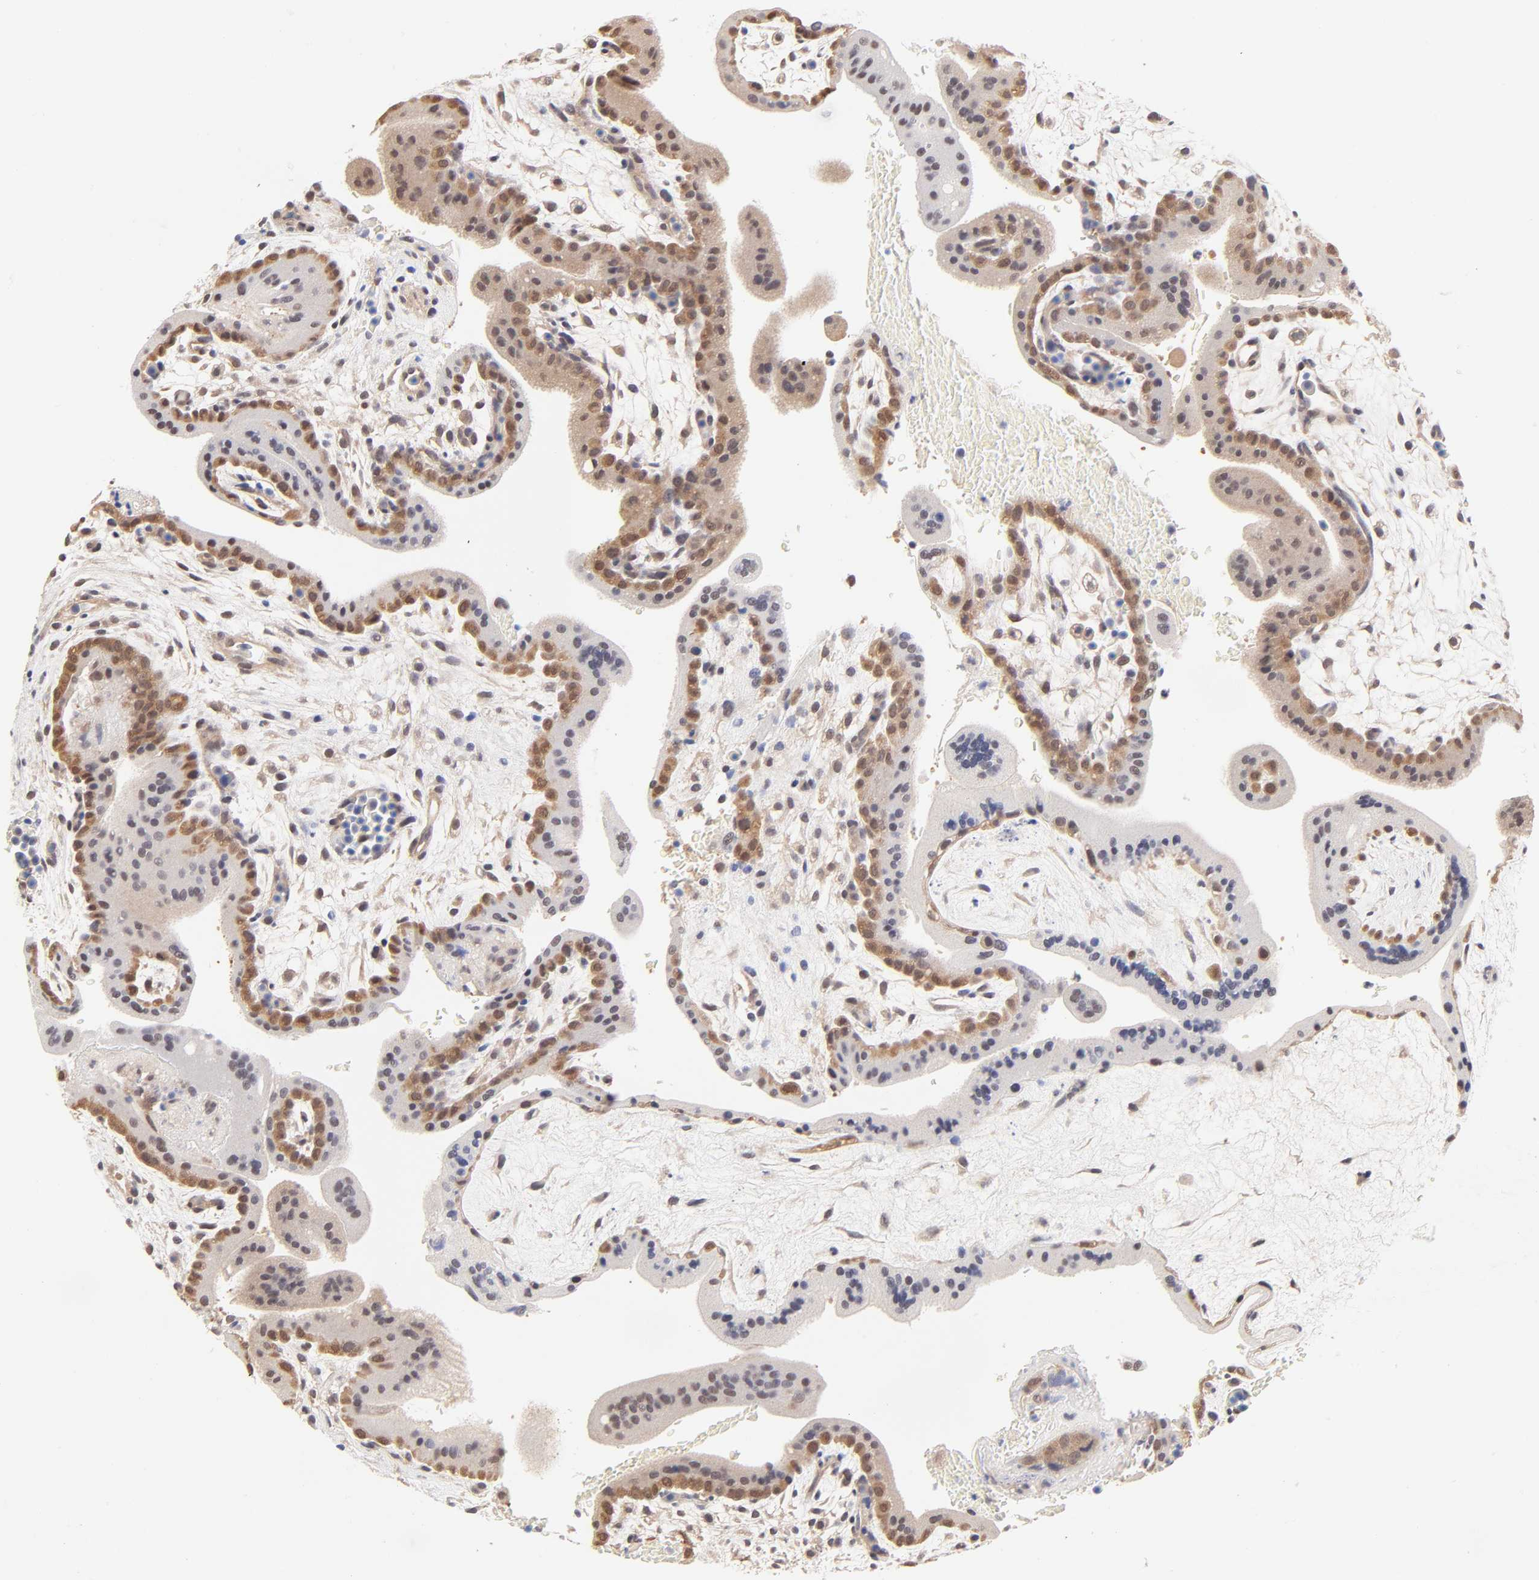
{"staining": {"intensity": "moderate", "quantity": "25%-75%", "location": "cytoplasmic/membranous,nuclear"}, "tissue": "placenta", "cell_type": "Trophoblastic cells", "image_type": "normal", "snomed": [{"axis": "morphology", "description": "Normal tissue, NOS"}, {"axis": "topography", "description": "Placenta"}], "caption": "Protein staining by IHC shows moderate cytoplasmic/membranous,nuclear staining in about 25%-75% of trophoblastic cells in normal placenta. The staining is performed using DAB (3,3'-diaminobenzidine) brown chromogen to label protein expression. The nuclei are counter-stained blue using hematoxylin.", "gene": "TXNL1", "patient": {"sex": "female", "age": 35}}